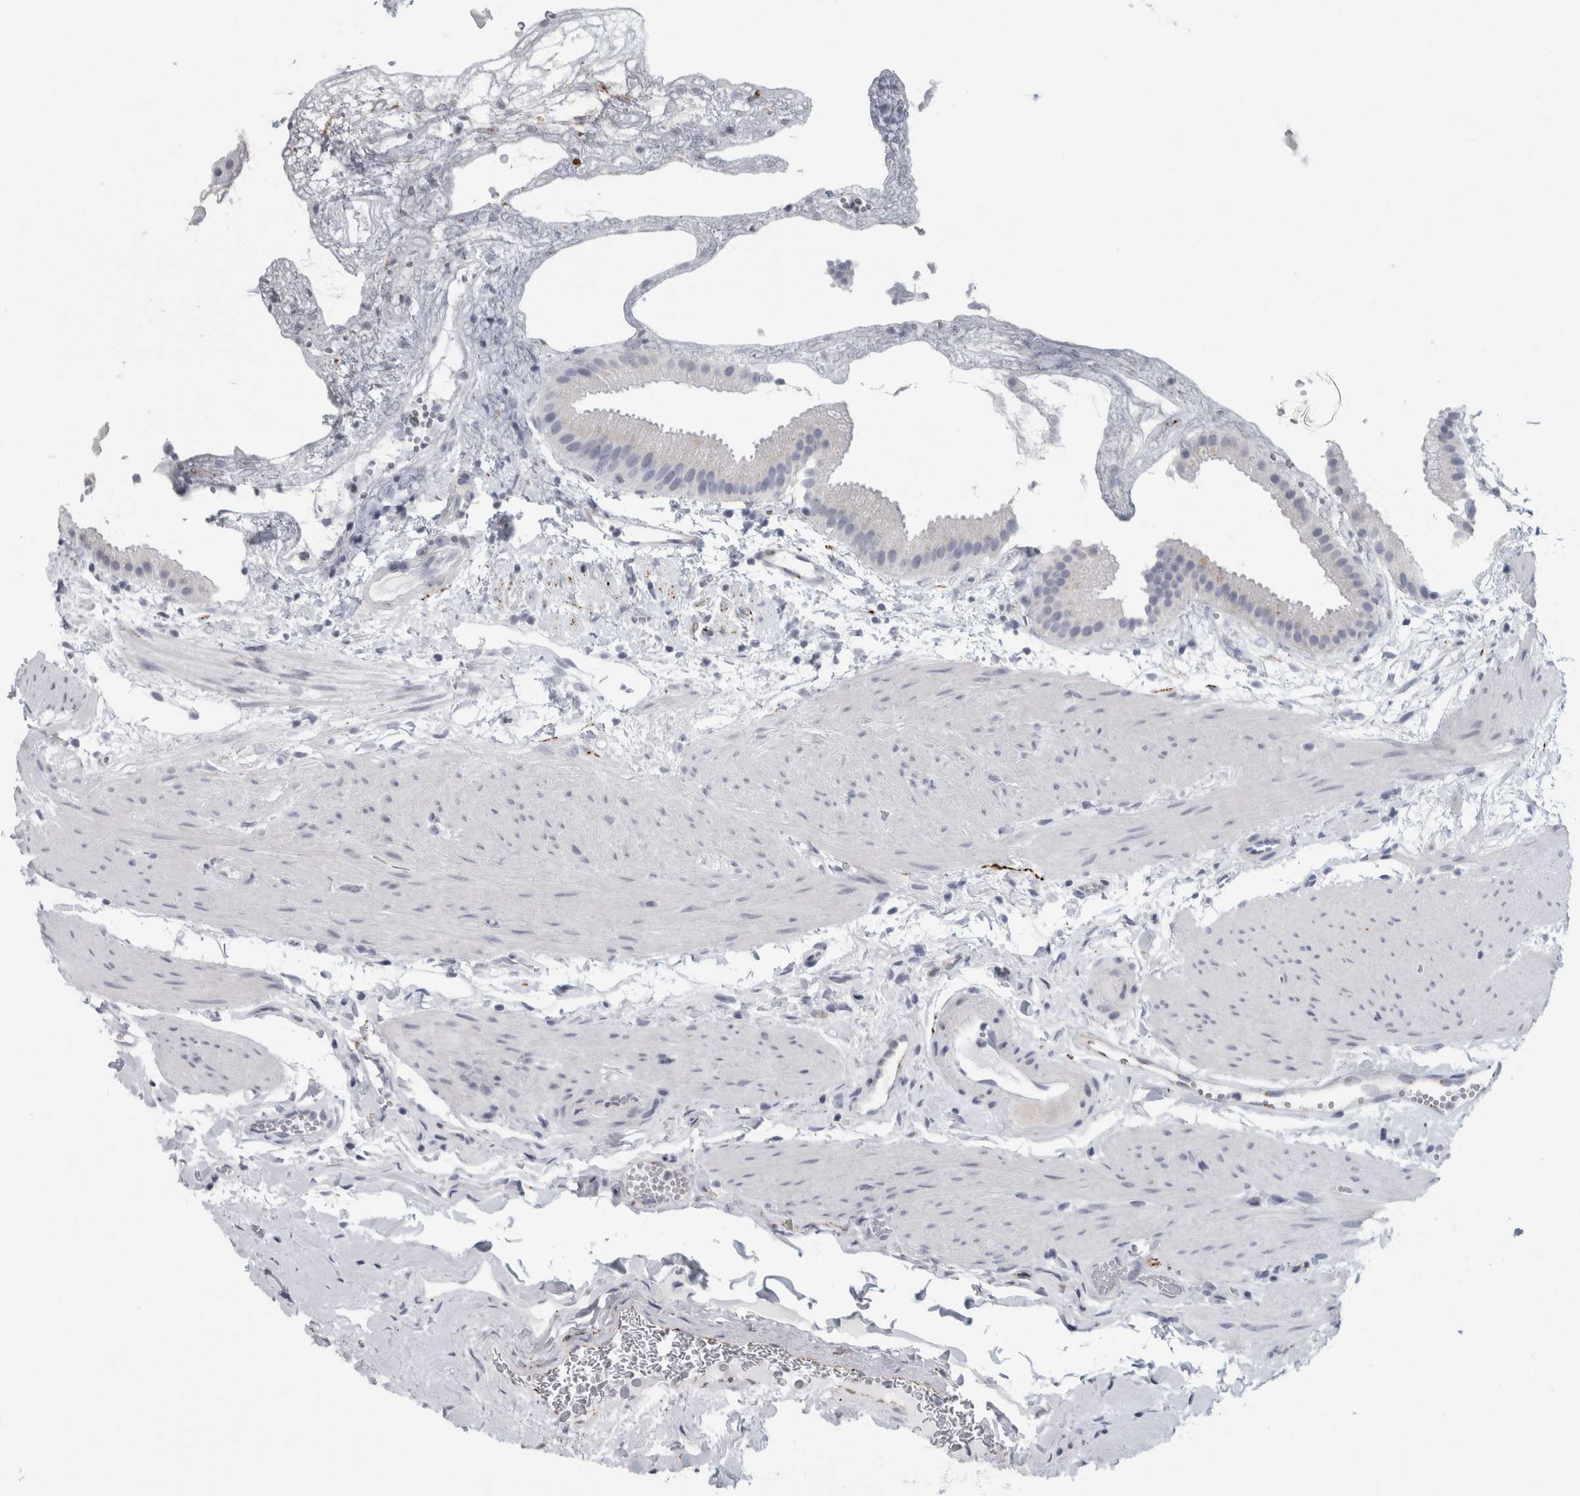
{"staining": {"intensity": "negative", "quantity": "none", "location": "none"}, "tissue": "gallbladder", "cell_type": "Glandular cells", "image_type": "normal", "snomed": [{"axis": "morphology", "description": "Normal tissue, NOS"}, {"axis": "topography", "description": "Gallbladder"}], "caption": "A high-resolution photomicrograph shows IHC staining of unremarkable gallbladder, which shows no significant staining in glandular cells.", "gene": "CPE", "patient": {"sex": "female", "age": 64}}